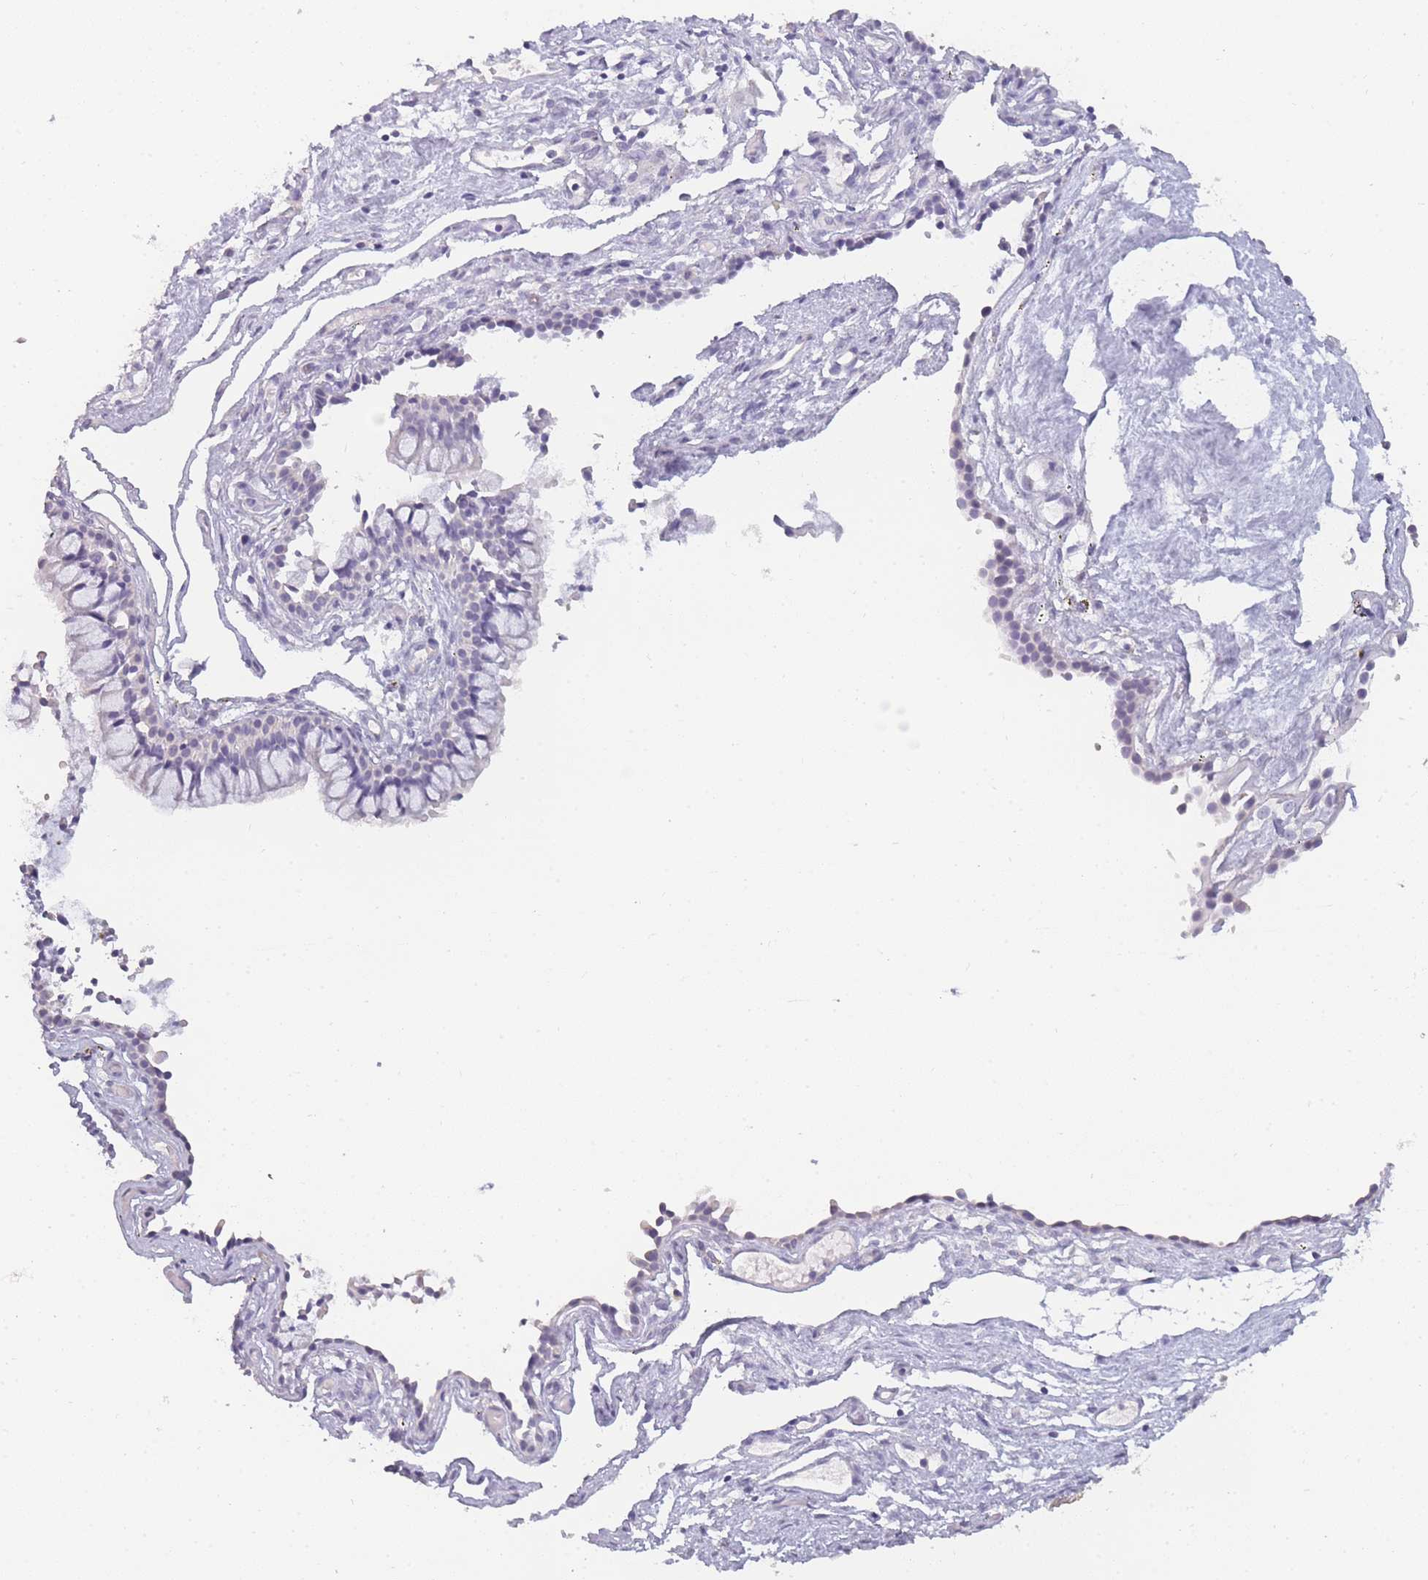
{"staining": {"intensity": "negative", "quantity": "none", "location": "none"}, "tissue": "nasopharynx", "cell_type": "Respiratory epithelial cells", "image_type": "normal", "snomed": [{"axis": "morphology", "description": "Normal tissue, NOS"}, {"axis": "topography", "description": "Nasopharynx"}], "caption": "Immunohistochemistry (IHC) histopathology image of normal human nasopharynx stained for a protein (brown), which exhibits no positivity in respiratory epithelial cells.", "gene": "INS", "patient": {"sex": "male", "age": 82}}